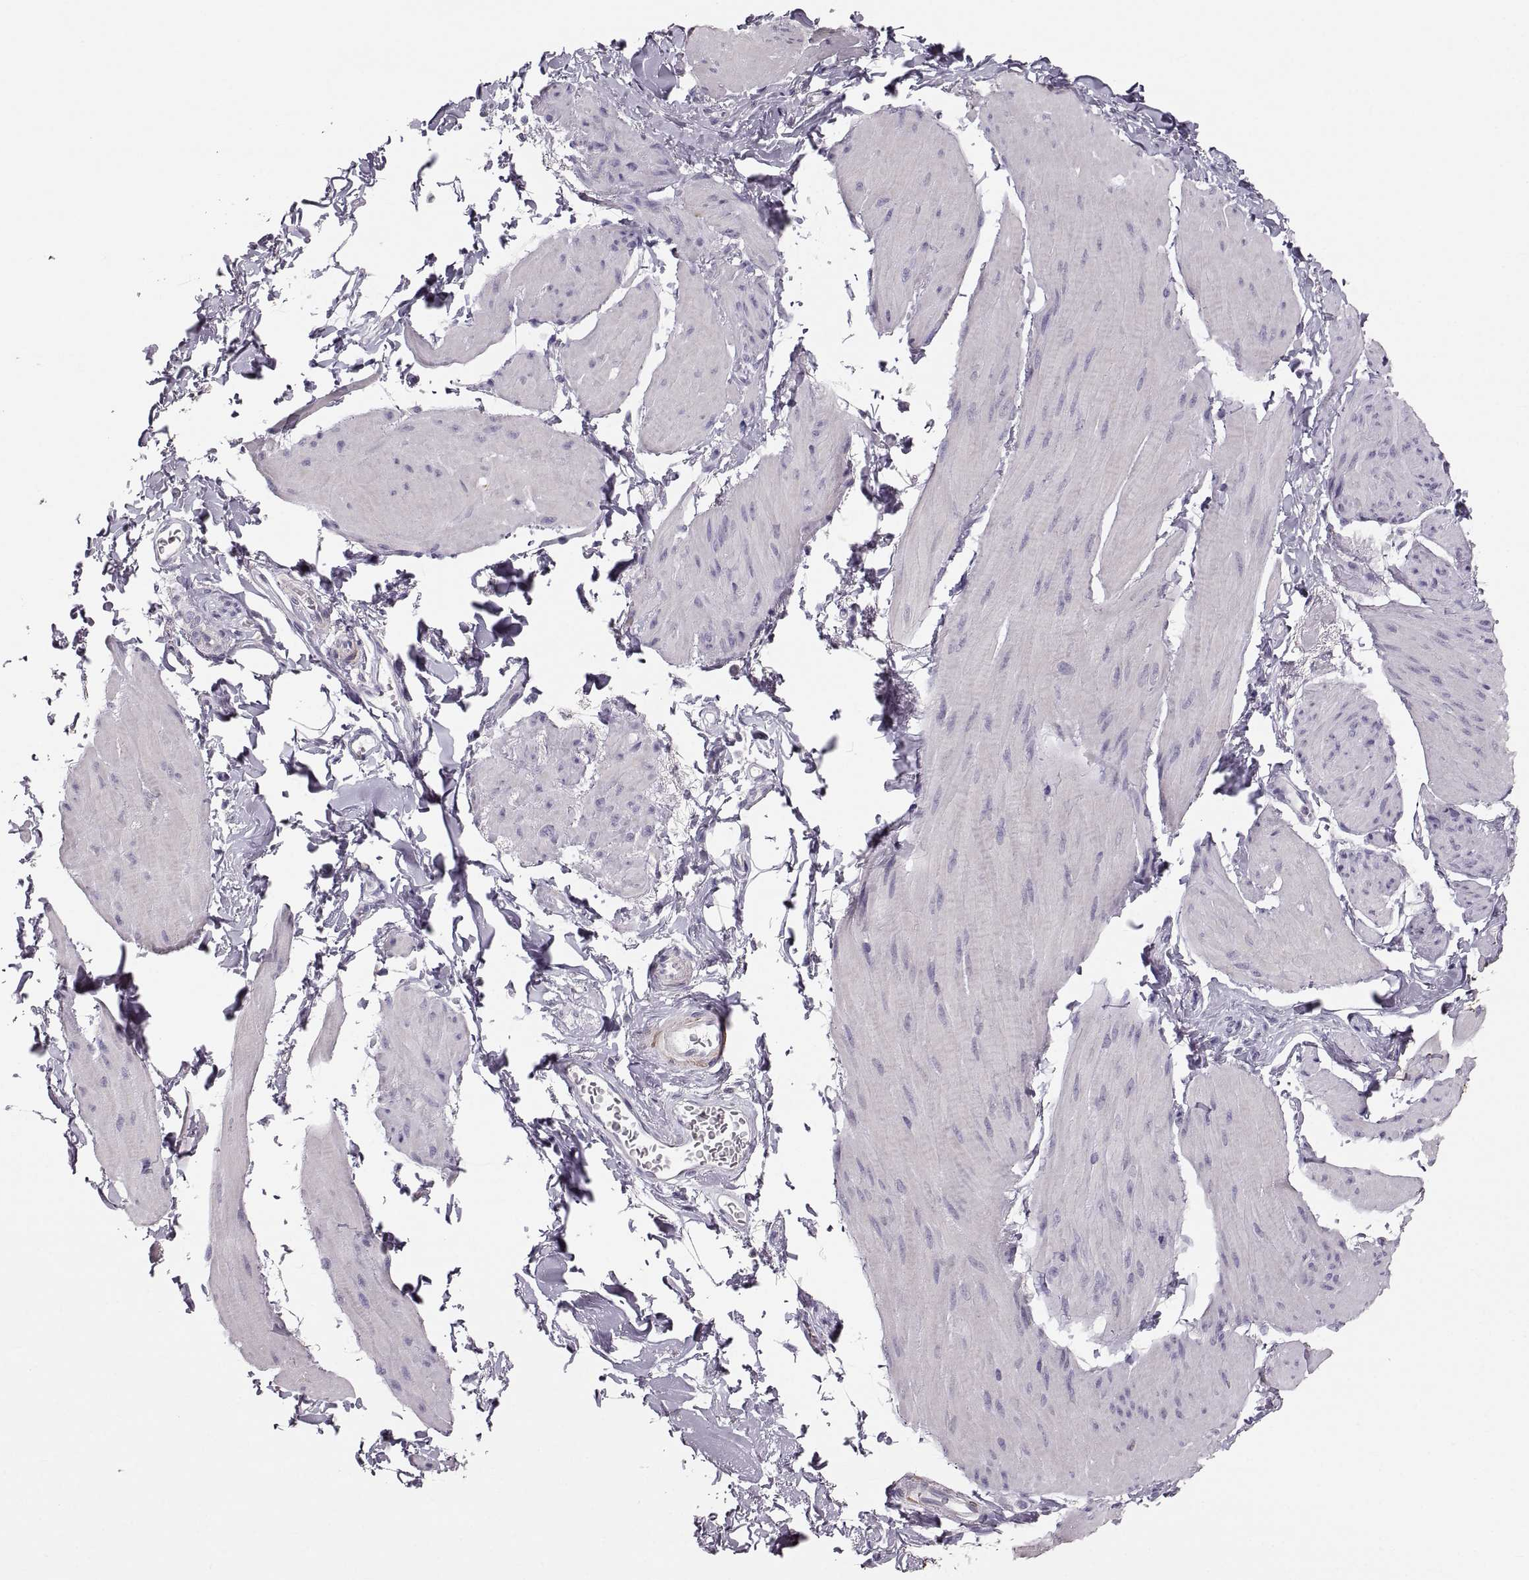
{"staining": {"intensity": "negative", "quantity": "none", "location": "none"}, "tissue": "smooth muscle", "cell_type": "Smooth muscle cells", "image_type": "normal", "snomed": [{"axis": "morphology", "description": "Normal tissue, NOS"}, {"axis": "topography", "description": "Adipose tissue"}, {"axis": "topography", "description": "Smooth muscle"}, {"axis": "topography", "description": "Peripheral nerve tissue"}], "caption": "The micrograph shows no significant expression in smooth muscle cells of smooth muscle.", "gene": "RUNDC3A", "patient": {"sex": "male", "age": 83}}